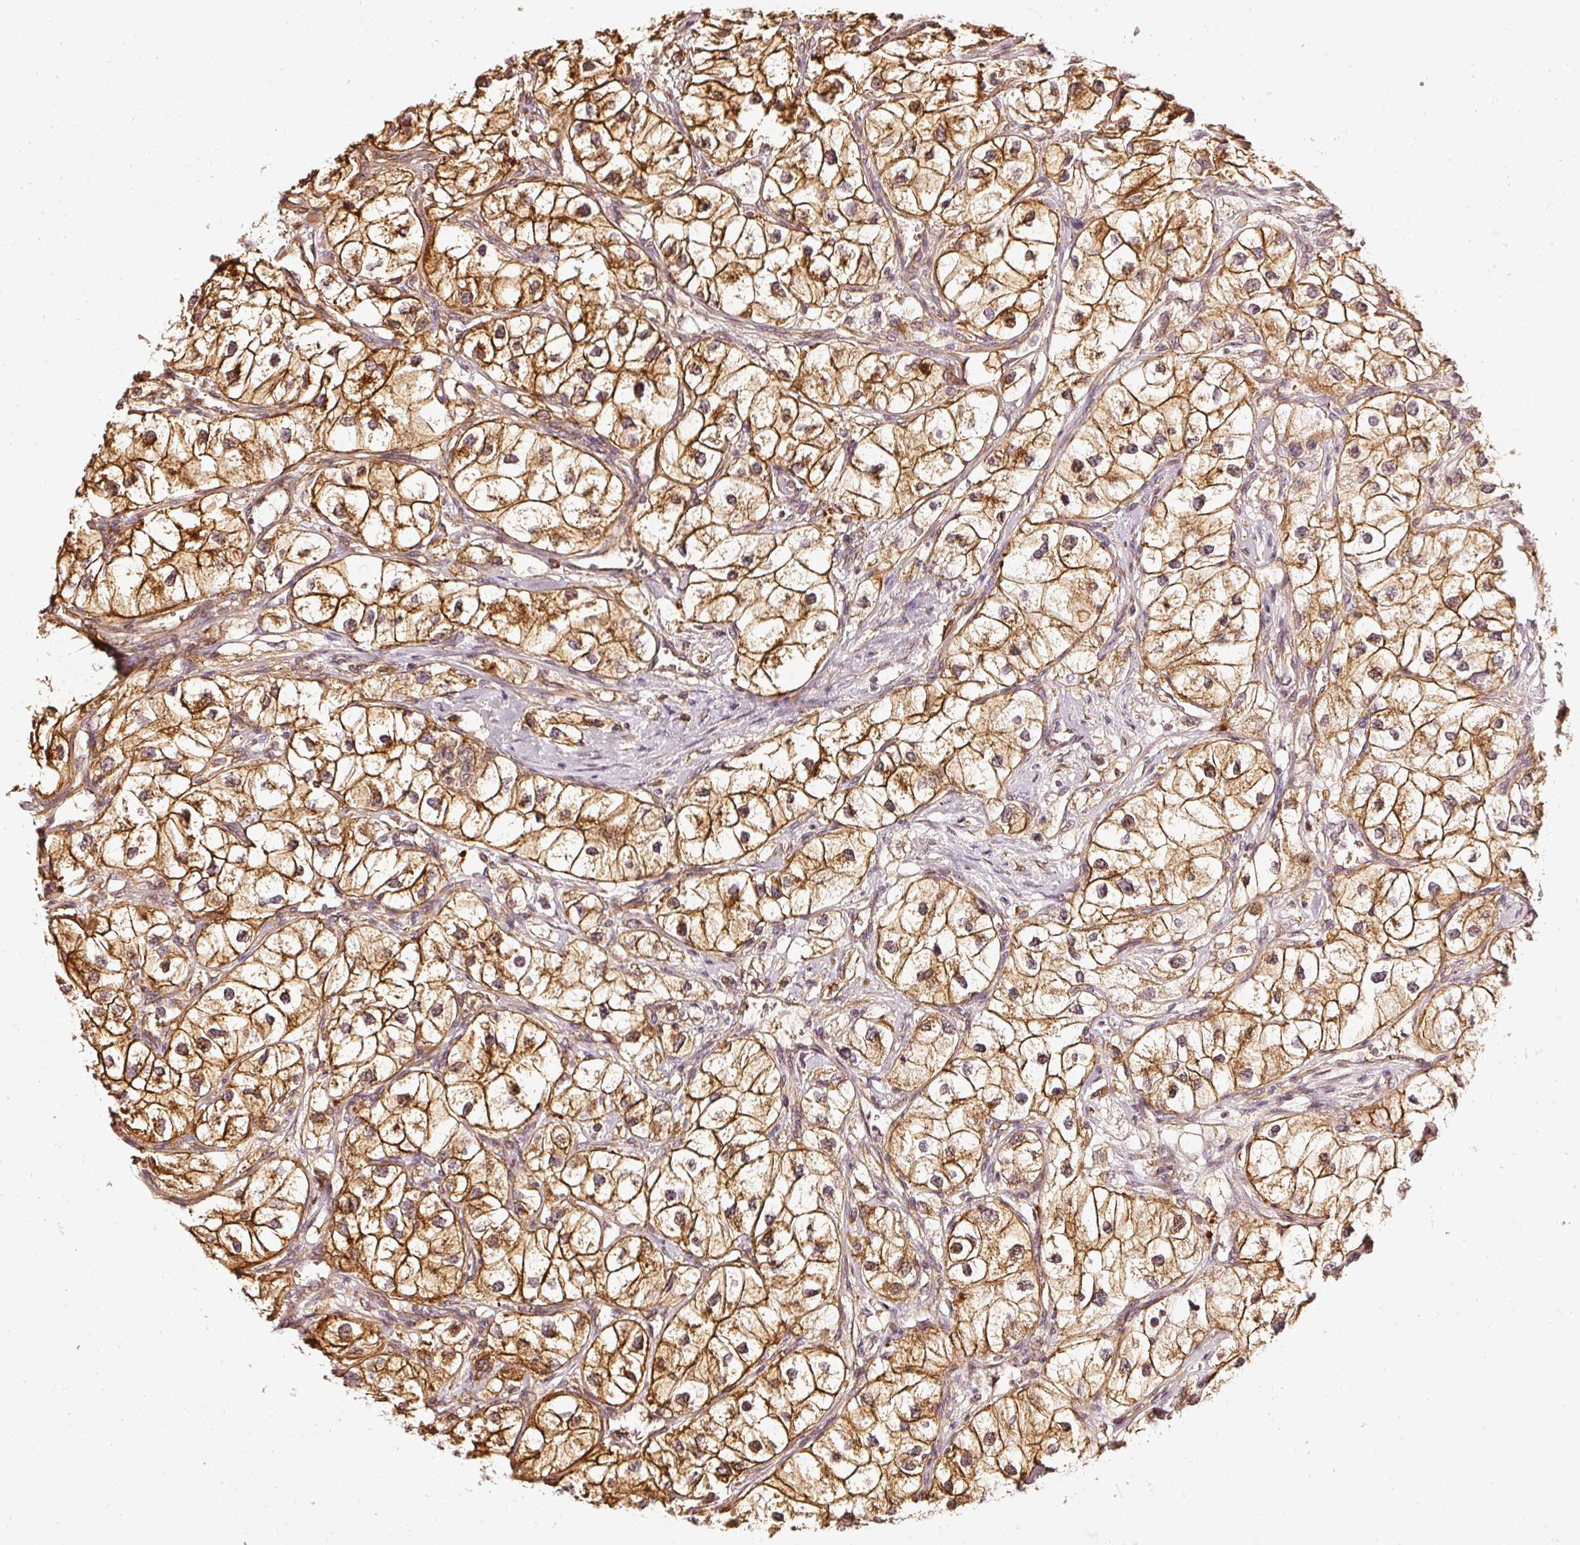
{"staining": {"intensity": "strong", "quantity": ">75%", "location": "cytoplasmic/membranous,nuclear"}, "tissue": "renal cancer", "cell_type": "Tumor cells", "image_type": "cancer", "snomed": [{"axis": "morphology", "description": "Adenocarcinoma, NOS"}, {"axis": "topography", "description": "Kidney"}], "caption": "Adenocarcinoma (renal) stained for a protein (brown) exhibits strong cytoplasmic/membranous and nuclear positive positivity in about >75% of tumor cells.", "gene": "ASMTL", "patient": {"sex": "male", "age": 59}}